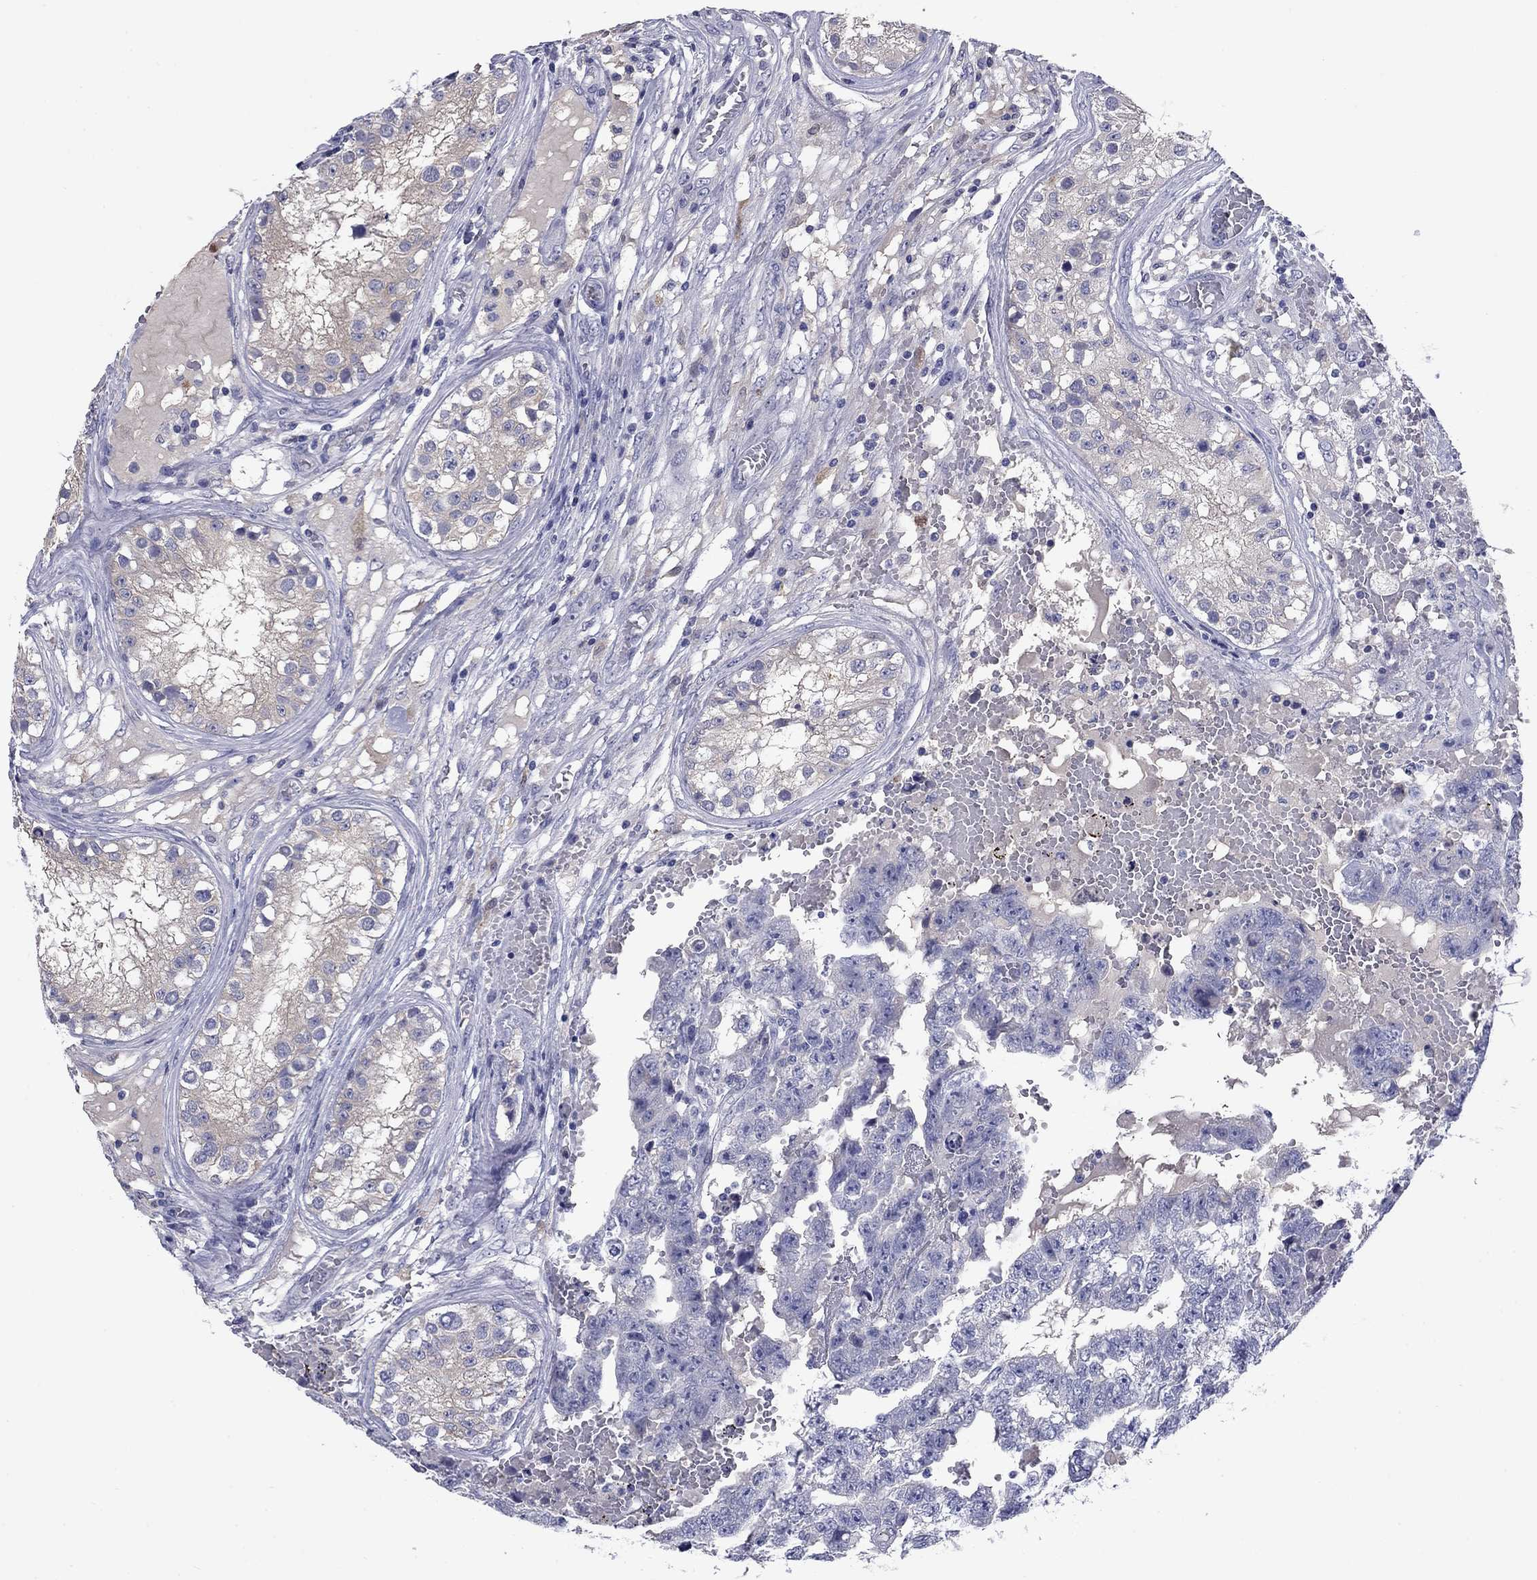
{"staining": {"intensity": "negative", "quantity": "none", "location": "none"}, "tissue": "testis cancer", "cell_type": "Tumor cells", "image_type": "cancer", "snomed": [{"axis": "morphology", "description": "Carcinoma, Embryonal, NOS"}, {"axis": "topography", "description": "Testis"}], "caption": "Protein analysis of embryonal carcinoma (testis) demonstrates no significant positivity in tumor cells. (DAB (3,3'-diaminobenzidine) immunohistochemistry with hematoxylin counter stain).", "gene": "CFAP119", "patient": {"sex": "male", "age": 25}}